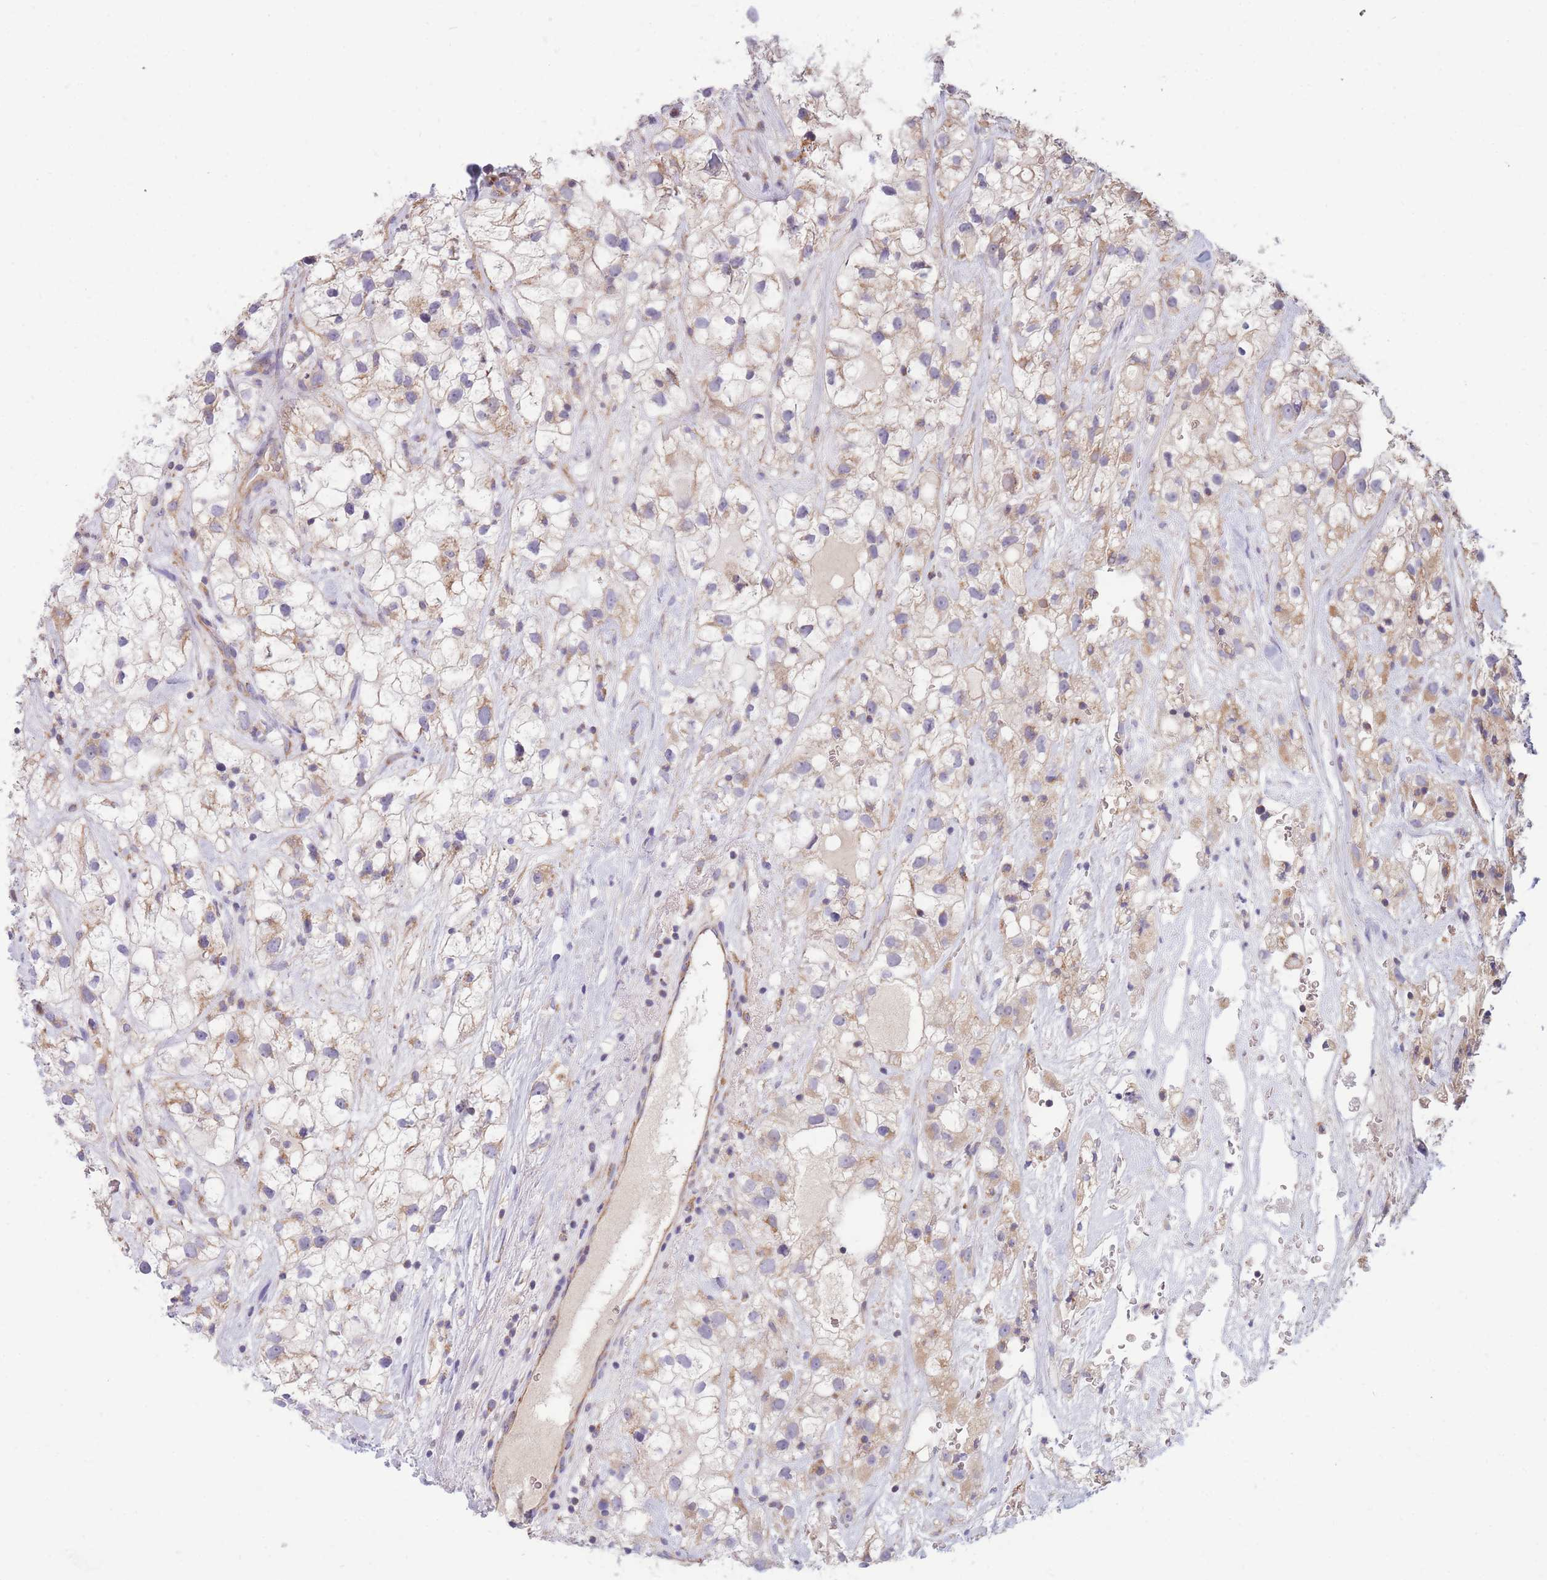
{"staining": {"intensity": "weak", "quantity": "<25%", "location": "cytoplasmic/membranous"}, "tissue": "renal cancer", "cell_type": "Tumor cells", "image_type": "cancer", "snomed": [{"axis": "morphology", "description": "Adenocarcinoma, NOS"}, {"axis": "topography", "description": "Kidney"}], "caption": "The photomicrograph reveals no staining of tumor cells in renal adenocarcinoma.", "gene": "MRPS9", "patient": {"sex": "male", "age": 59}}